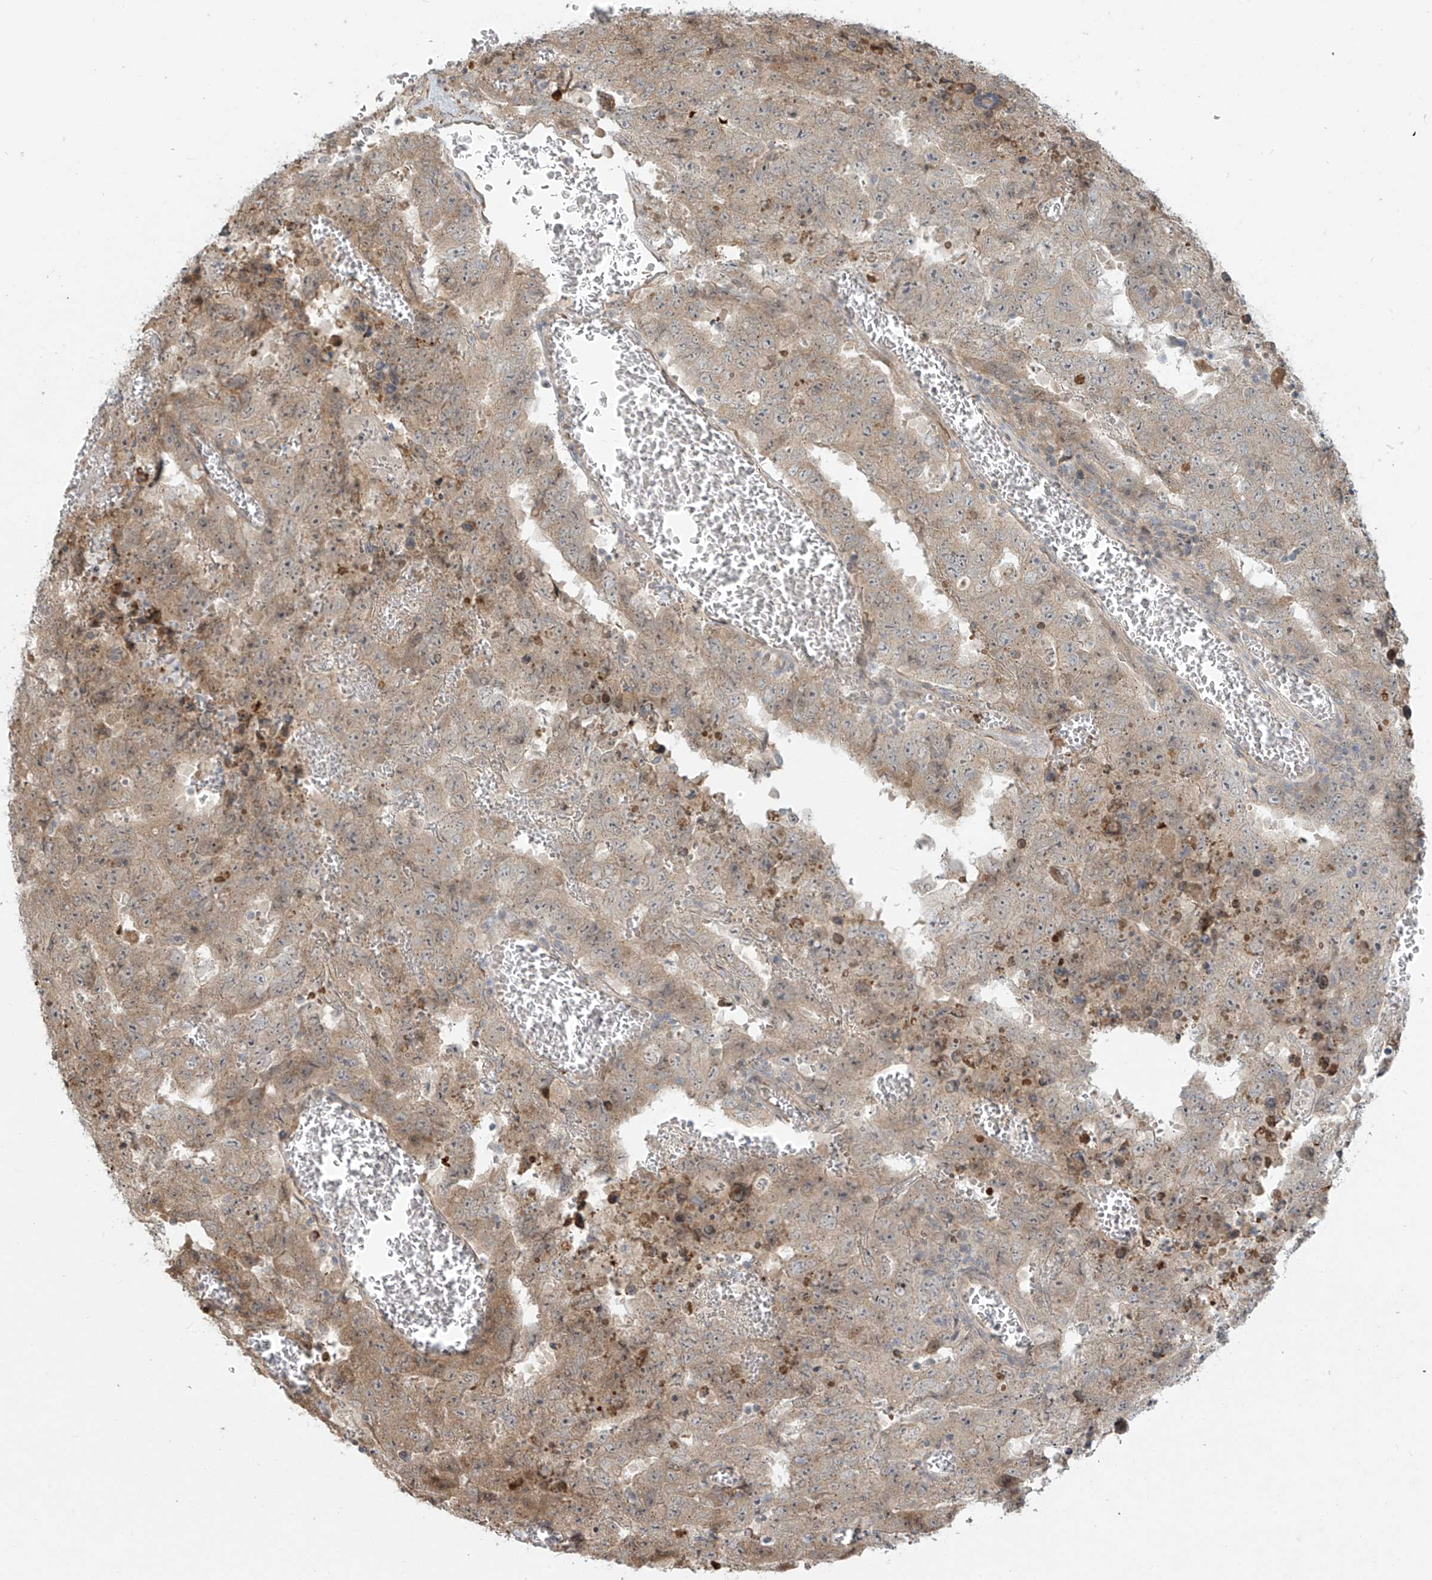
{"staining": {"intensity": "weak", "quantity": ">75%", "location": "cytoplasmic/membranous"}, "tissue": "testis cancer", "cell_type": "Tumor cells", "image_type": "cancer", "snomed": [{"axis": "morphology", "description": "Carcinoma, Embryonal, NOS"}, {"axis": "topography", "description": "Testis"}], "caption": "A low amount of weak cytoplasmic/membranous staining is appreciated in about >75% of tumor cells in embryonal carcinoma (testis) tissue. The staining was performed using DAB to visualize the protein expression in brown, while the nuclei were stained in blue with hematoxylin (Magnification: 20x).", "gene": "PLEKHM3", "patient": {"sex": "male", "age": 26}}